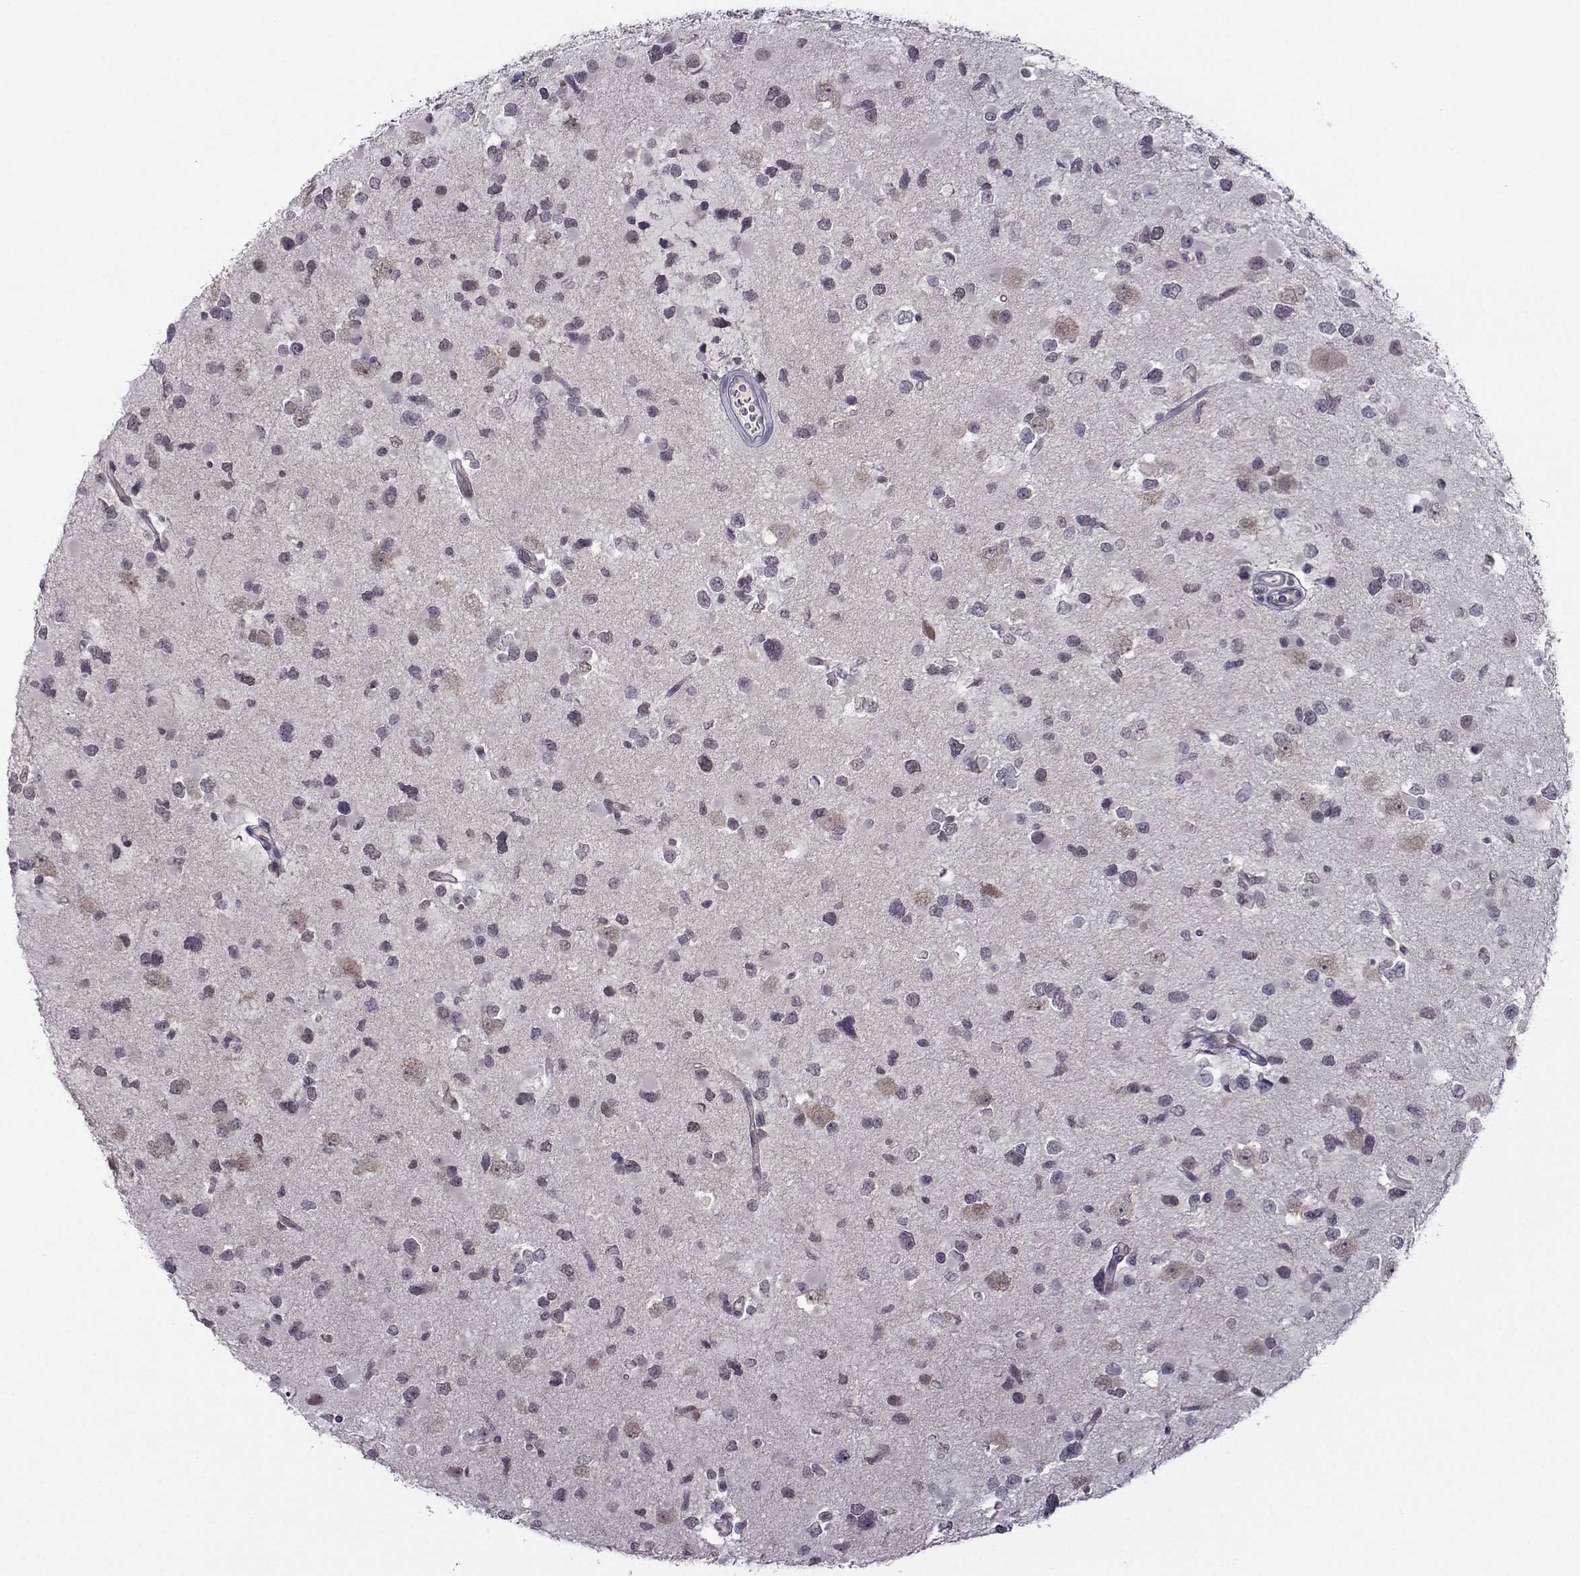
{"staining": {"intensity": "negative", "quantity": "none", "location": "none"}, "tissue": "glioma", "cell_type": "Tumor cells", "image_type": "cancer", "snomed": [{"axis": "morphology", "description": "Glioma, malignant, Low grade"}, {"axis": "topography", "description": "Brain"}], "caption": "There is no significant positivity in tumor cells of glioma.", "gene": "DDX20", "patient": {"sex": "female", "age": 32}}